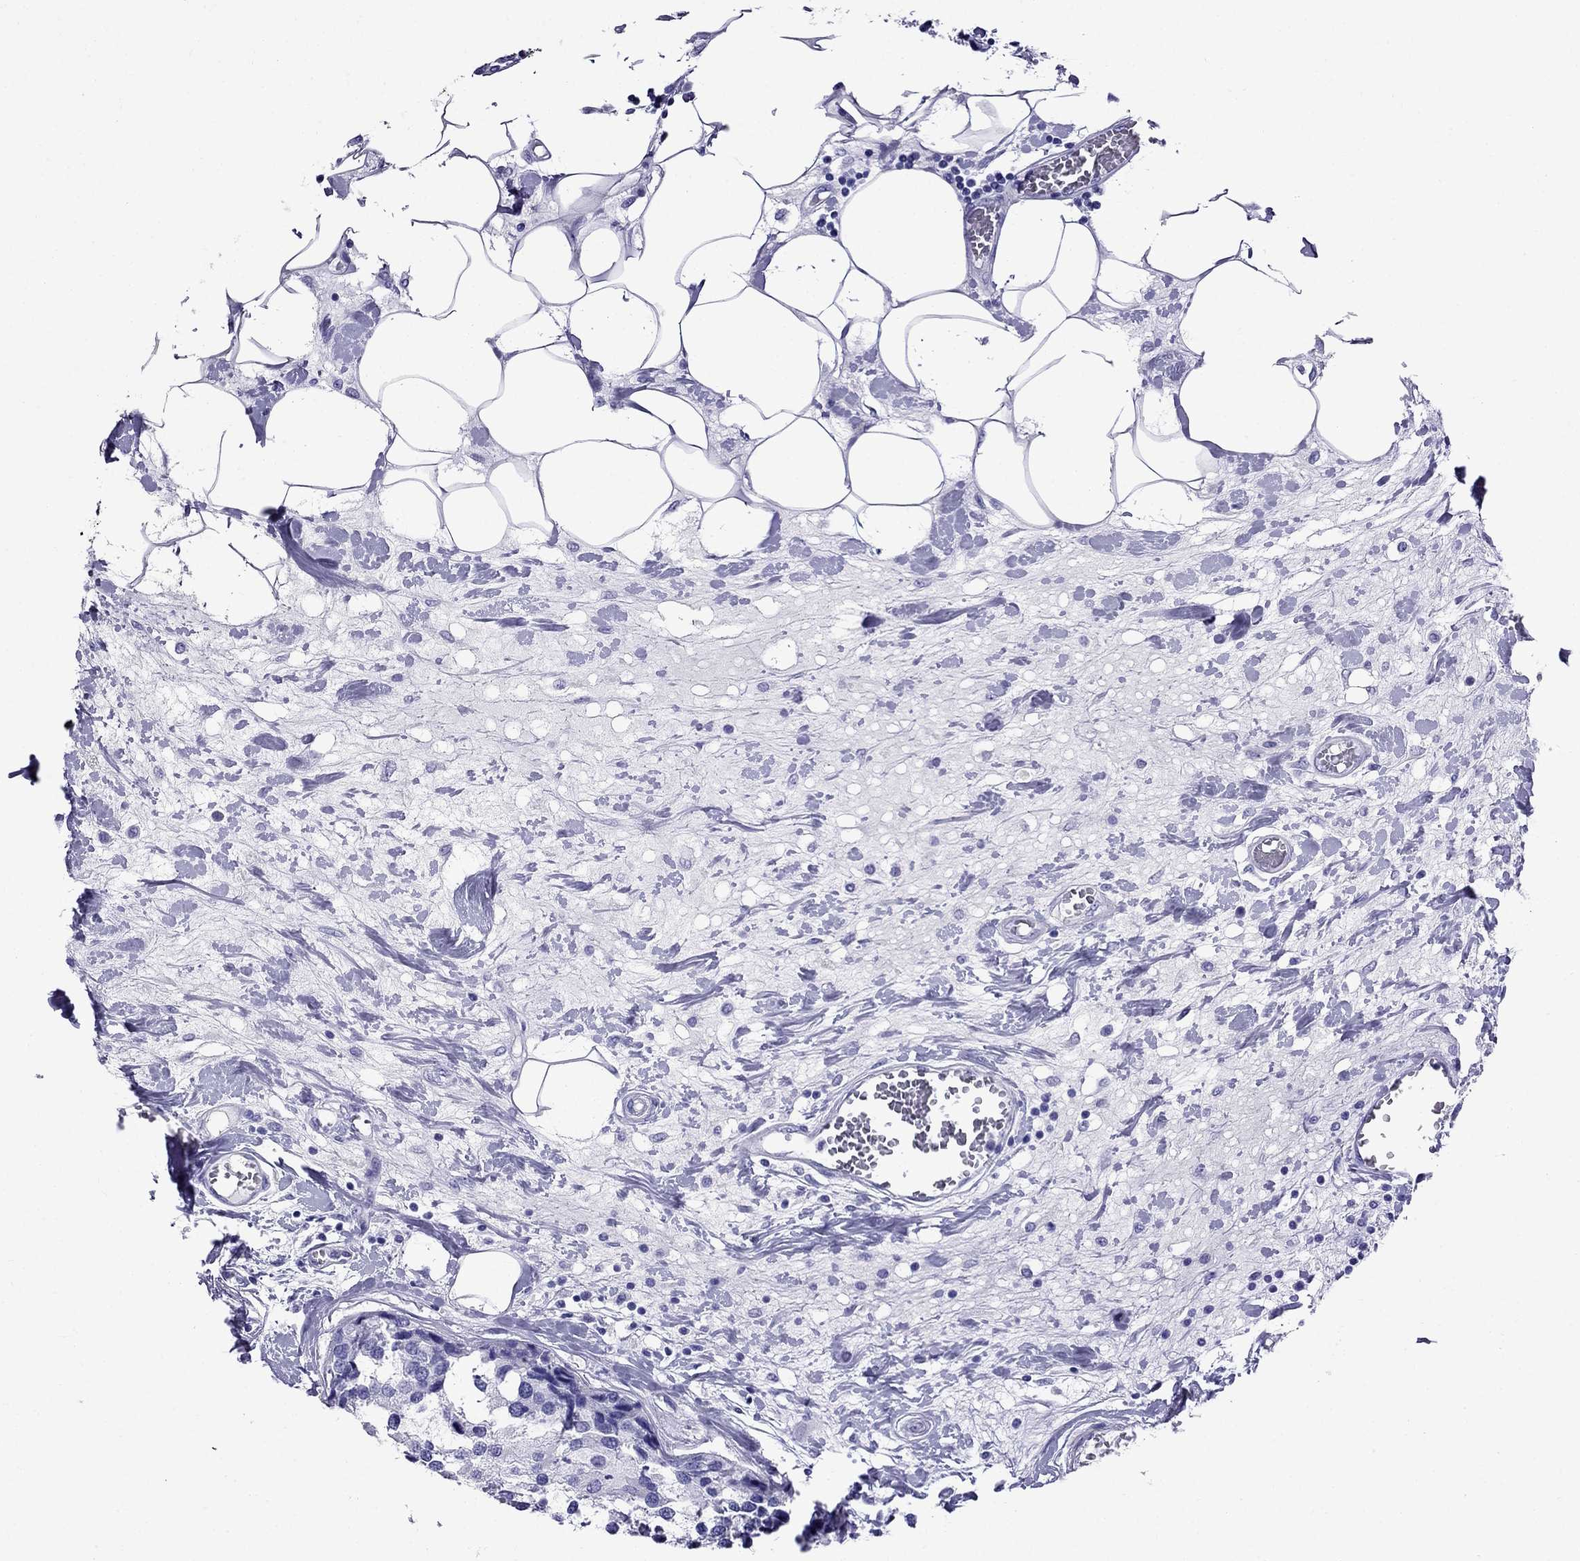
{"staining": {"intensity": "negative", "quantity": "none", "location": "none"}, "tissue": "breast cancer", "cell_type": "Tumor cells", "image_type": "cancer", "snomed": [{"axis": "morphology", "description": "Lobular carcinoma"}, {"axis": "topography", "description": "Breast"}], "caption": "Immunohistochemical staining of human breast cancer exhibits no significant staining in tumor cells.", "gene": "CRYBA1", "patient": {"sex": "female", "age": 59}}